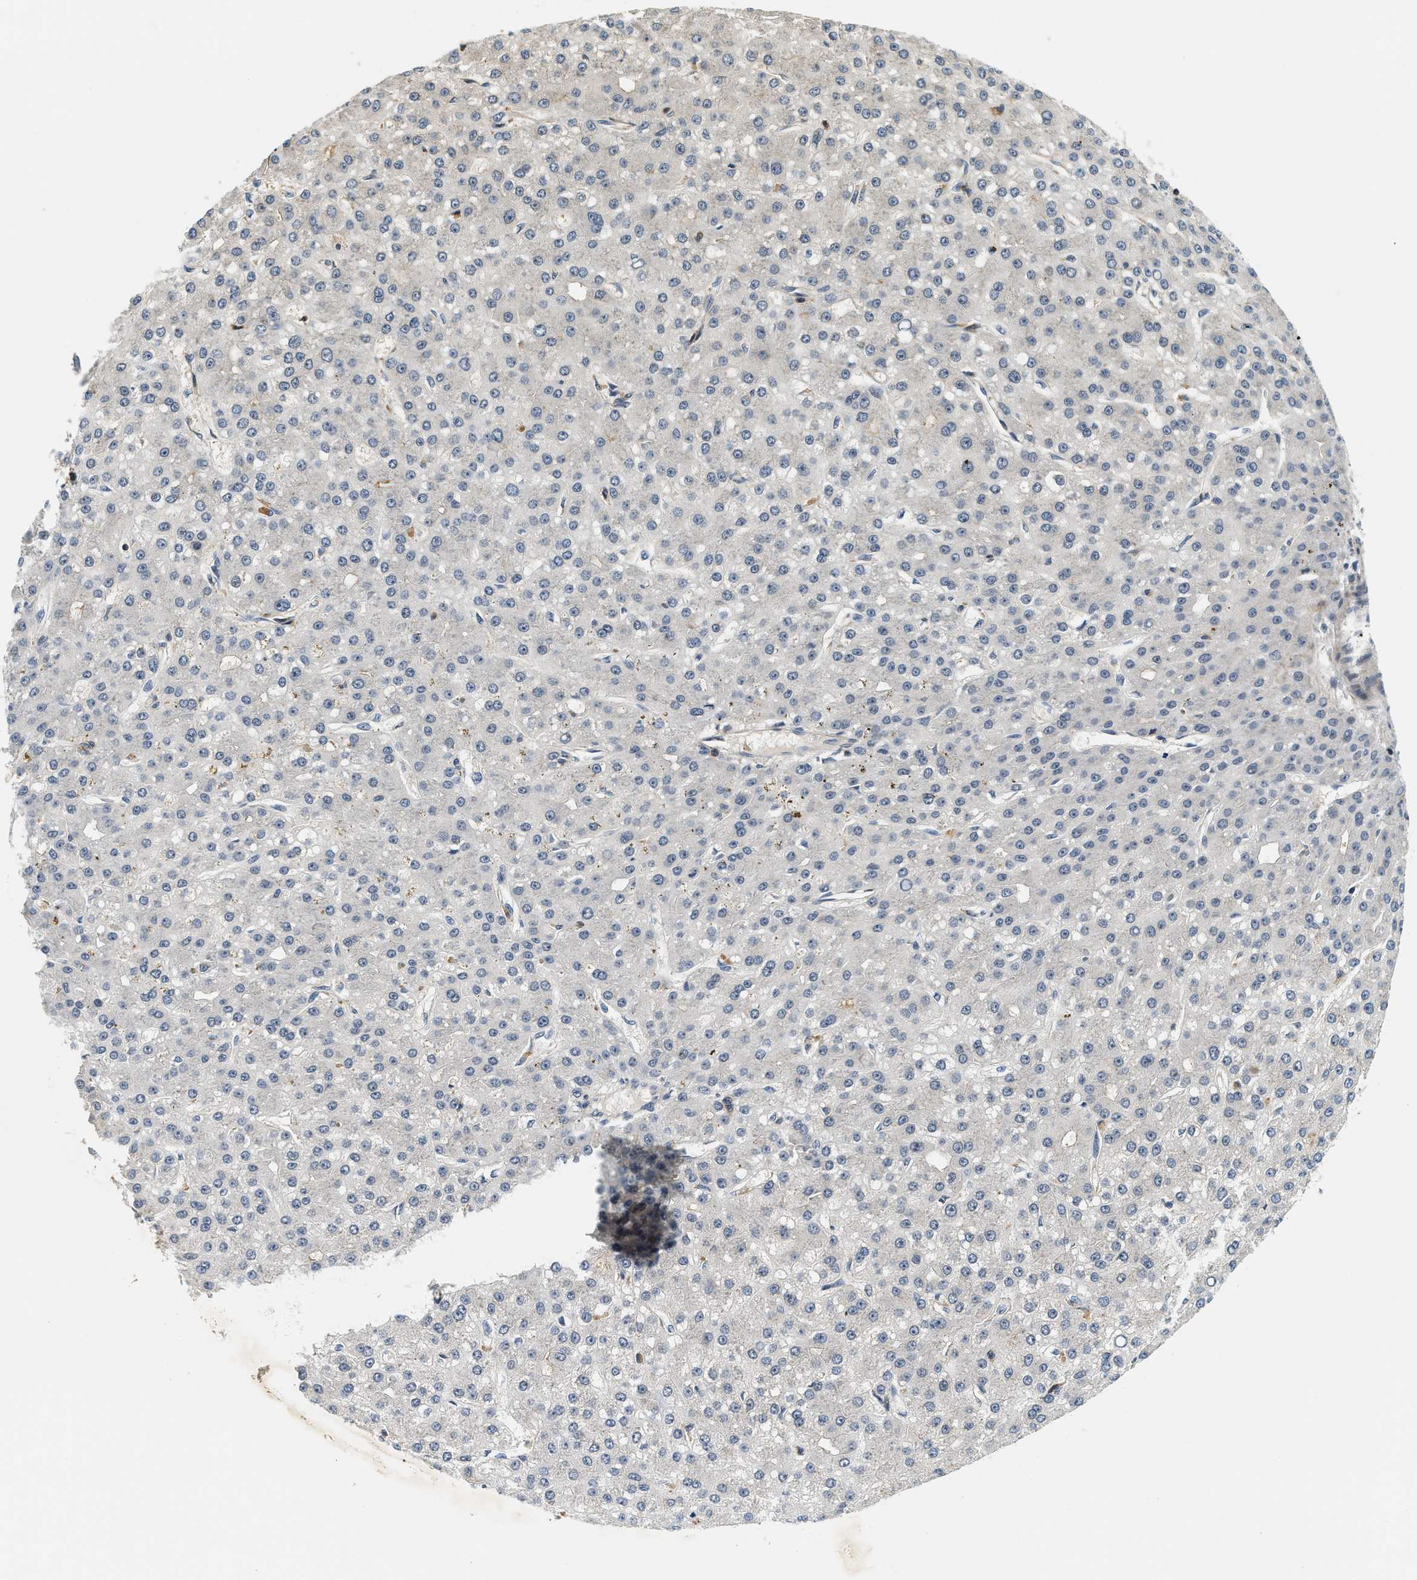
{"staining": {"intensity": "negative", "quantity": "none", "location": "none"}, "tissue": "liver cancer", "cell_type": "Tumor cells", "image_type": "cancer", "snomed": [{"axis": "morphology", "description": "Carcinoma, Hepatocellular, NOS"}, {"axis": "topography", "description": "Liver"}], "caption": "DAB (3,3'-diaminobenzidine) immunohistochemical staining of human hepatocellular carcinoma (liver) displays no significant positivity in tumor cells. (Brightfield microscopy of DAB (3,3'-diaminobenzidine) immunohistochemistry (IHC) at high magnification).", "gene": "SAMD9", "patient": {"sex": "male", "age": 67}}